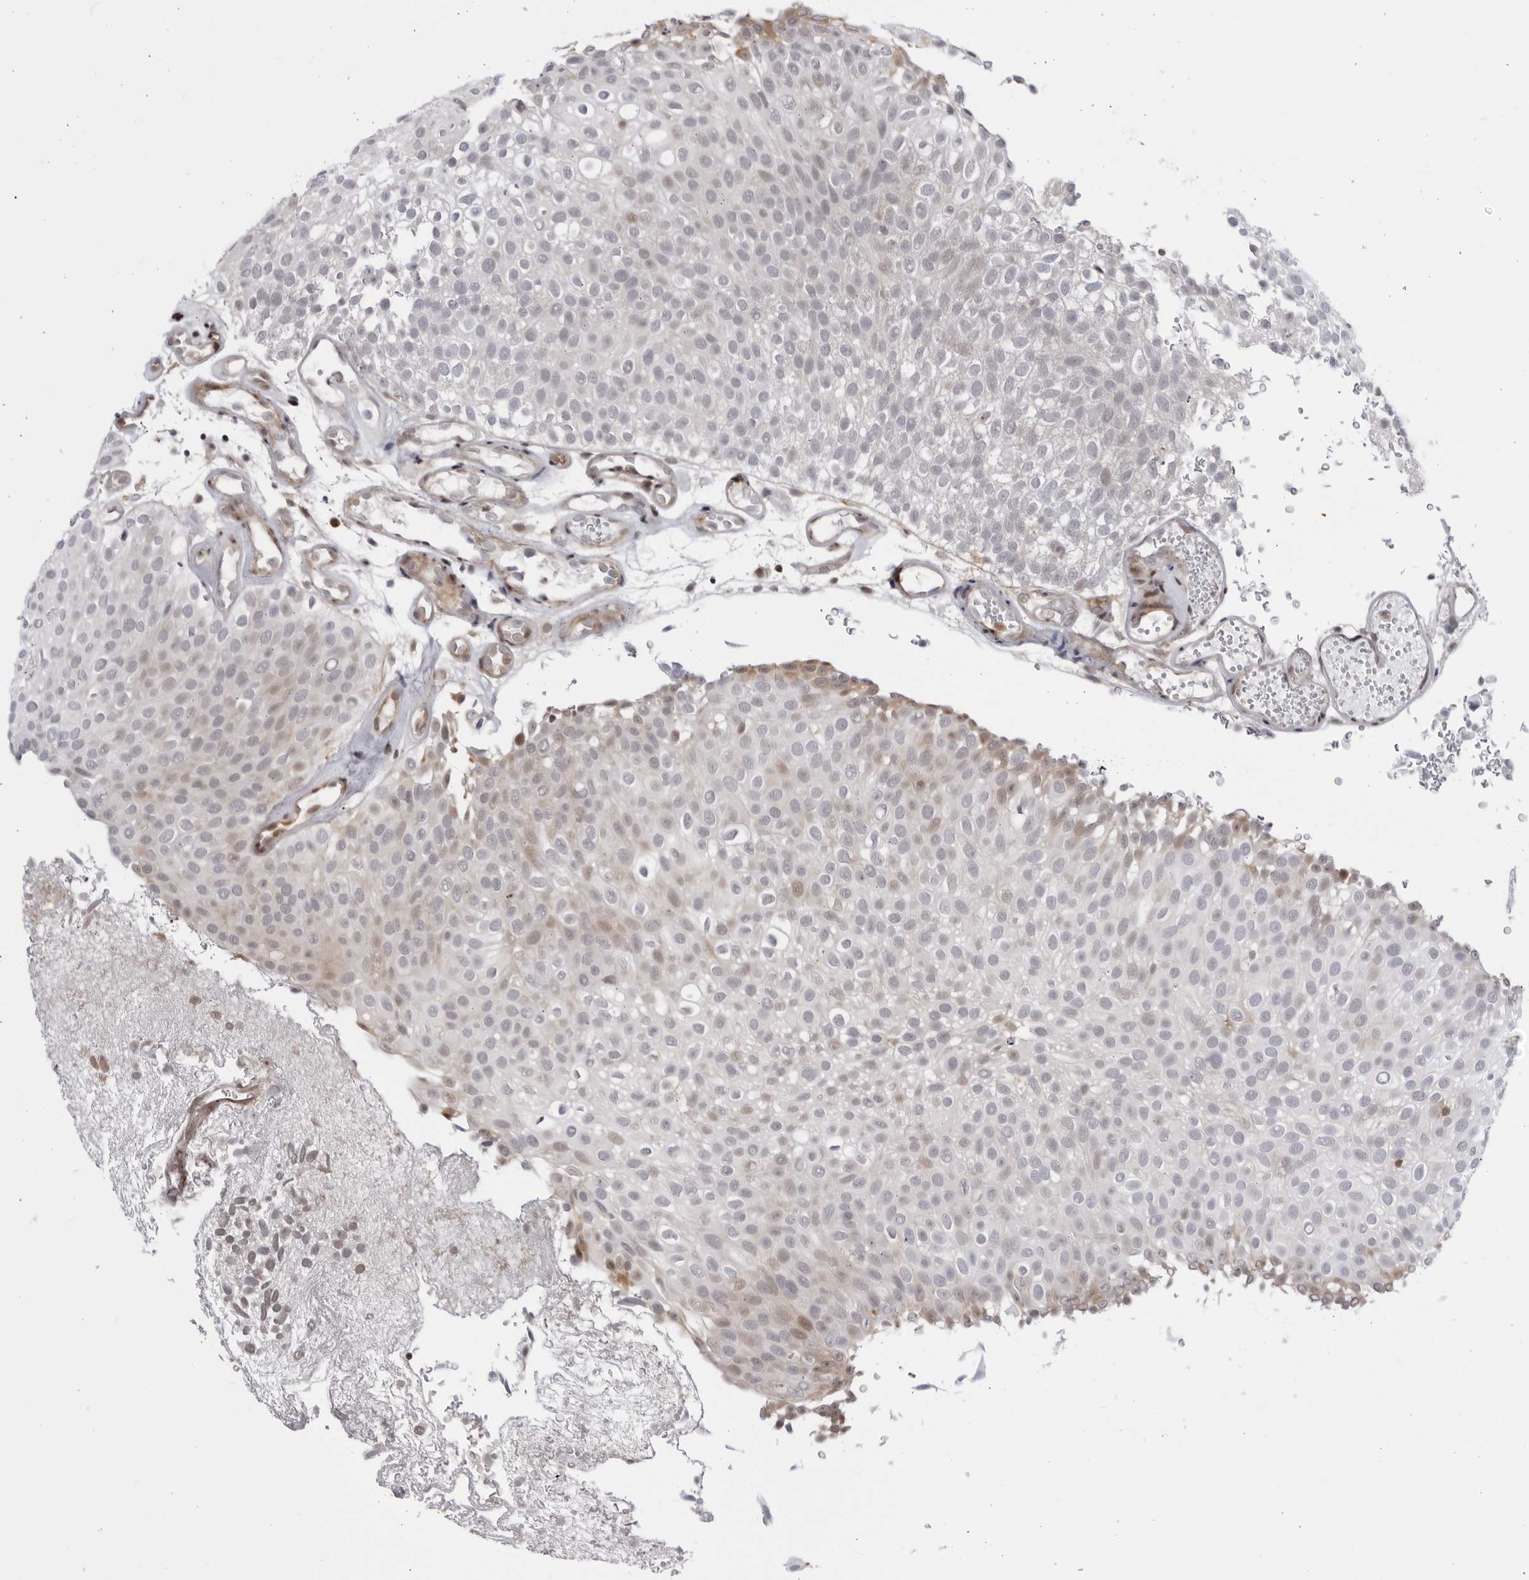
{"staining": {"intensity": "weak", "quantity": "25%-75%", "location": "cytoplasmic/membranous,nuclear"}, "tissue": "urothelial cancer", "cell_type": "Tumor cells", "image_type": "cancer", "snomed": [{"axis": "morphology", "description": "Urothelial carcinoma, Low grade"}, {"axis": "topography", "description": "Urinary bladder"}], "caption": "The image shows staining of urothelial cancer, revealing weak cytoplasmic/membranous and nuclear protein positivity (brown color) within tumor cells.", "gene": "DTL", "patient": {"sex": "male", "age": 78}}